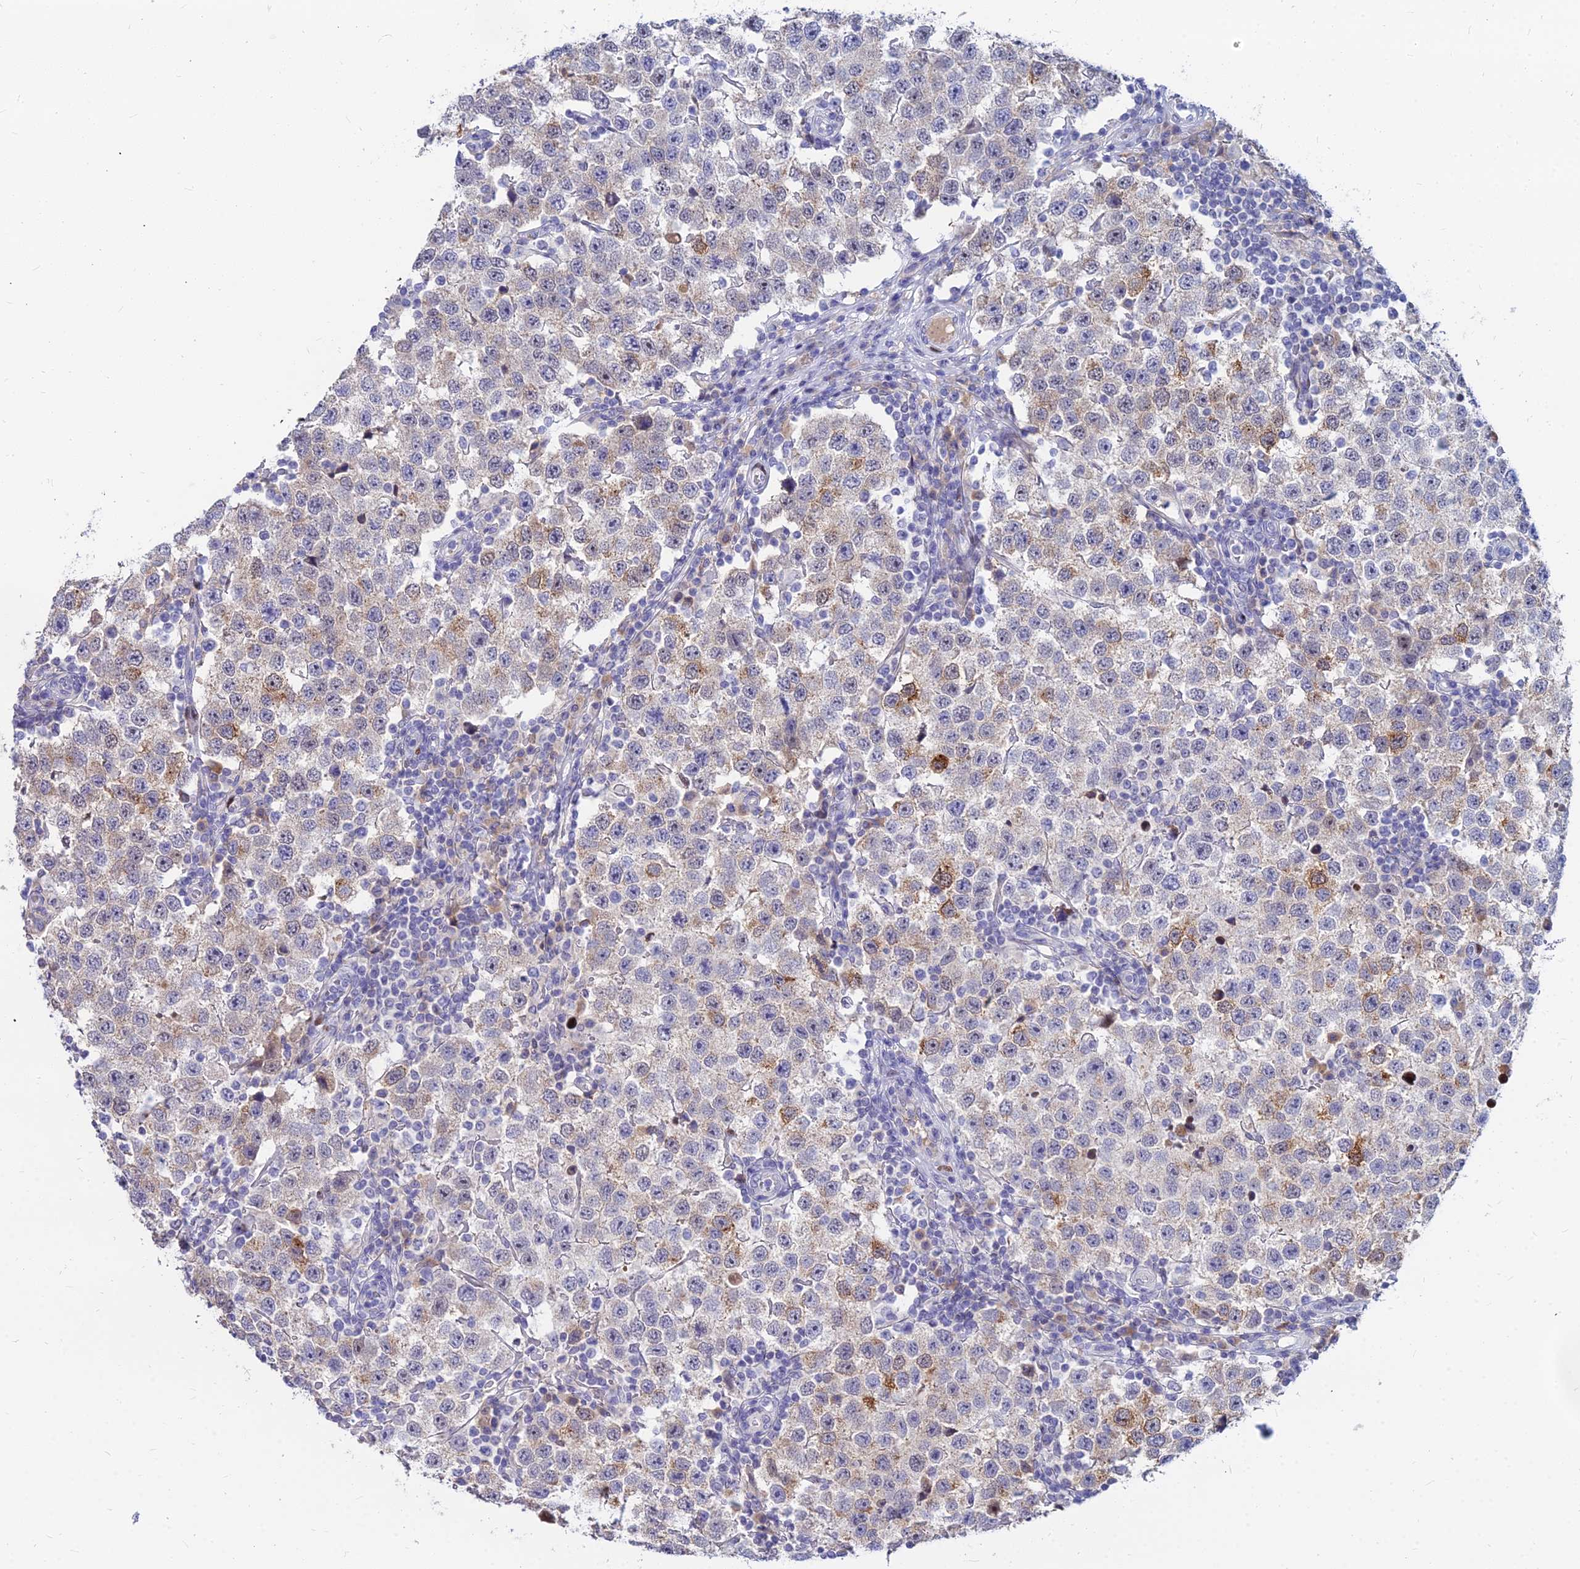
{"staining": {"intensity": "moderate", "quantity": "<25%", "location": "cytoplasmic/membranous"}, "tissue": "testis cancer", "cell_type": "Tumor cells", "image_type": "cancer", "snomed": [{"axis": "morphology", "description": "Seminoma, NOS"}, {"axis": "topography", "description": "Testis"}], "caption": "A brown stain shows moderate cytoplasmic/membranous positivity of a protein in human seminoma (testis) tumor cells. The protein is shown in brown color, while the nuclei are stained blue.", "gene": "GOLGA6D", "patient": {"sex": "male", "age": 34}}